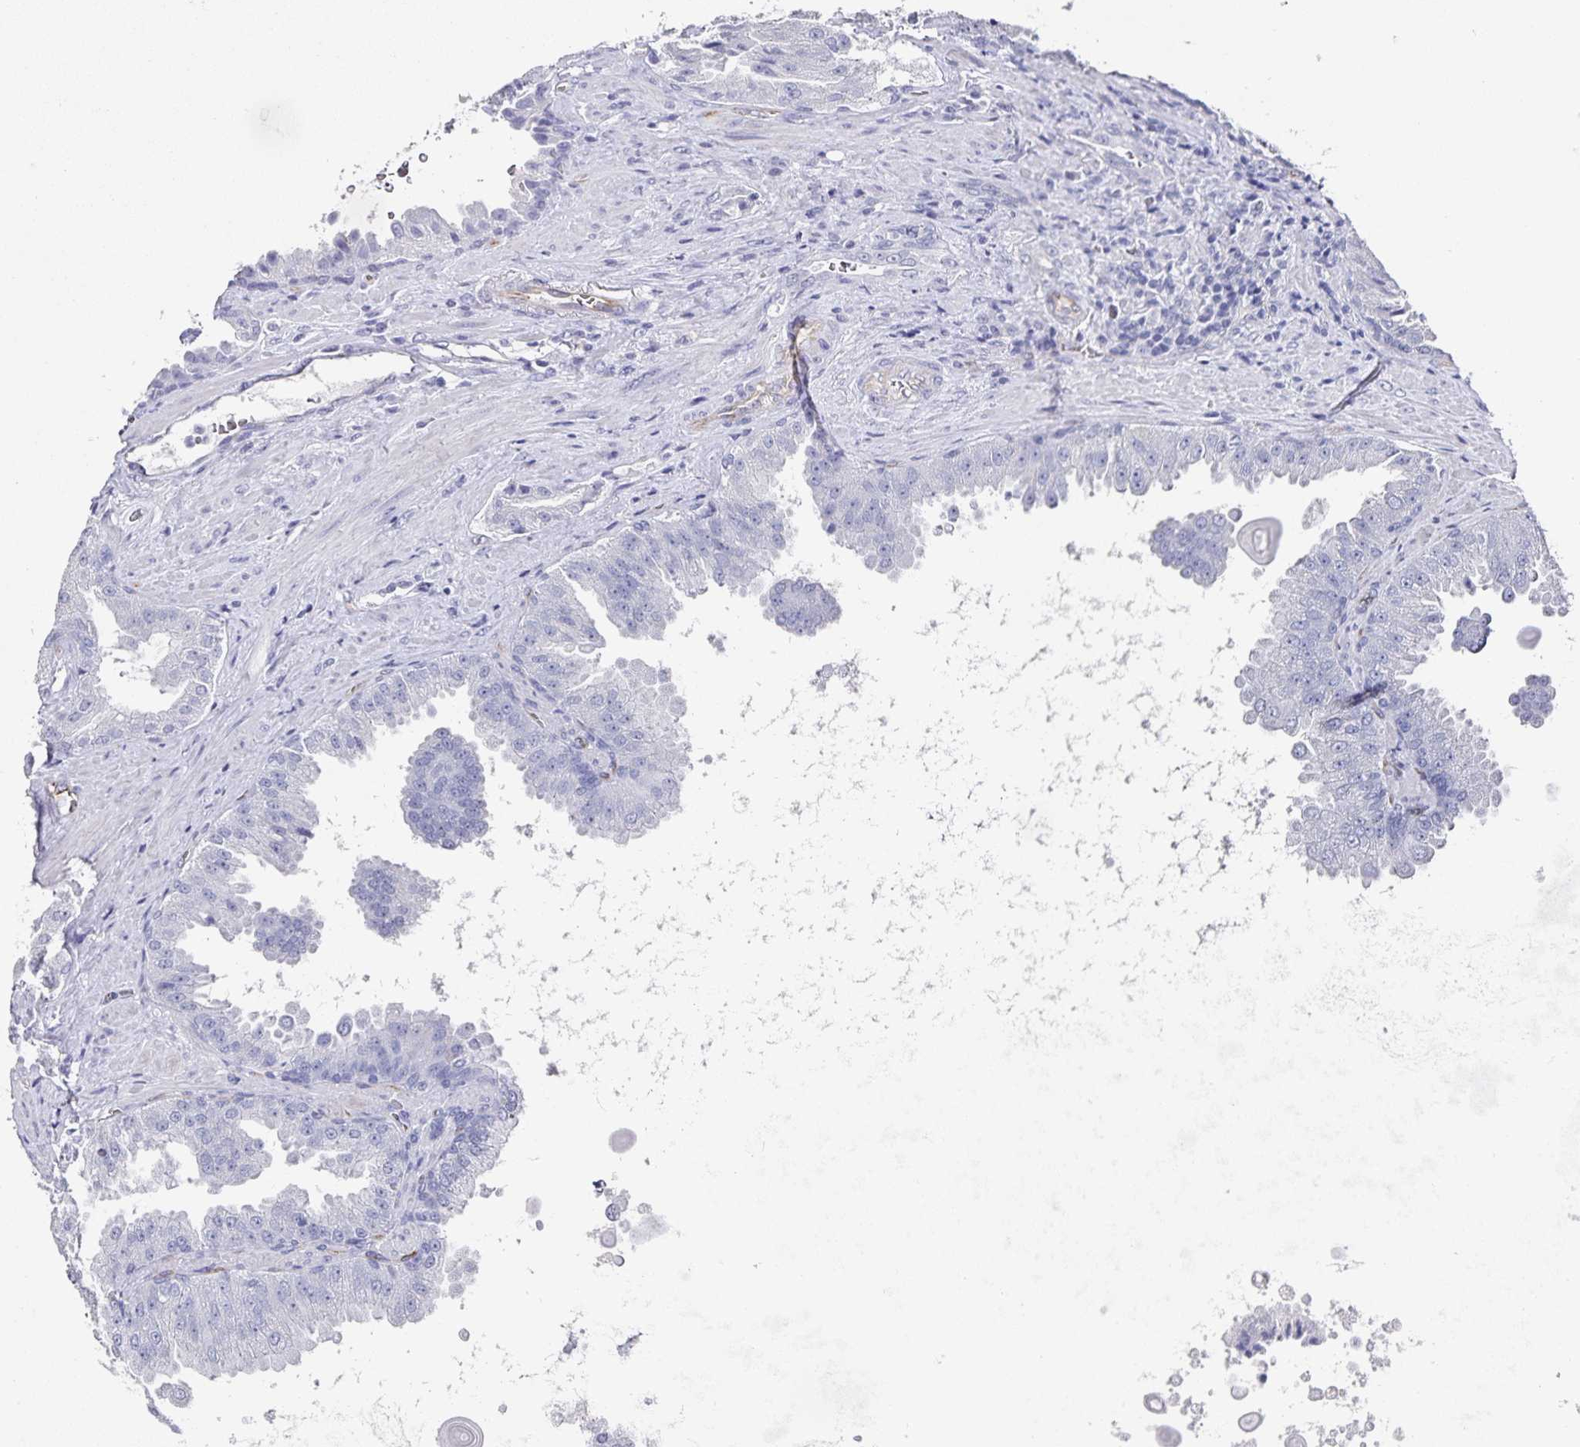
{"staining": {"intensity": "negative", "quantity": "none", "location": "none"}, "tissue": "prostate cancer", "cell_type": "Tumor cells", "image_type": "cancer", "snomed": [{"axis": "morphology", "description": "Adenocarcinoma, Low grade"}, {"axis": "topography", "description": "Prostate"}], "caption": "The IHC histopathology image has no significant expression in tumor cells of prostate low-grade adenocarcinoma tissue.", "gene": "PODXL", "patient": {"sex": "male", "age": 67}}